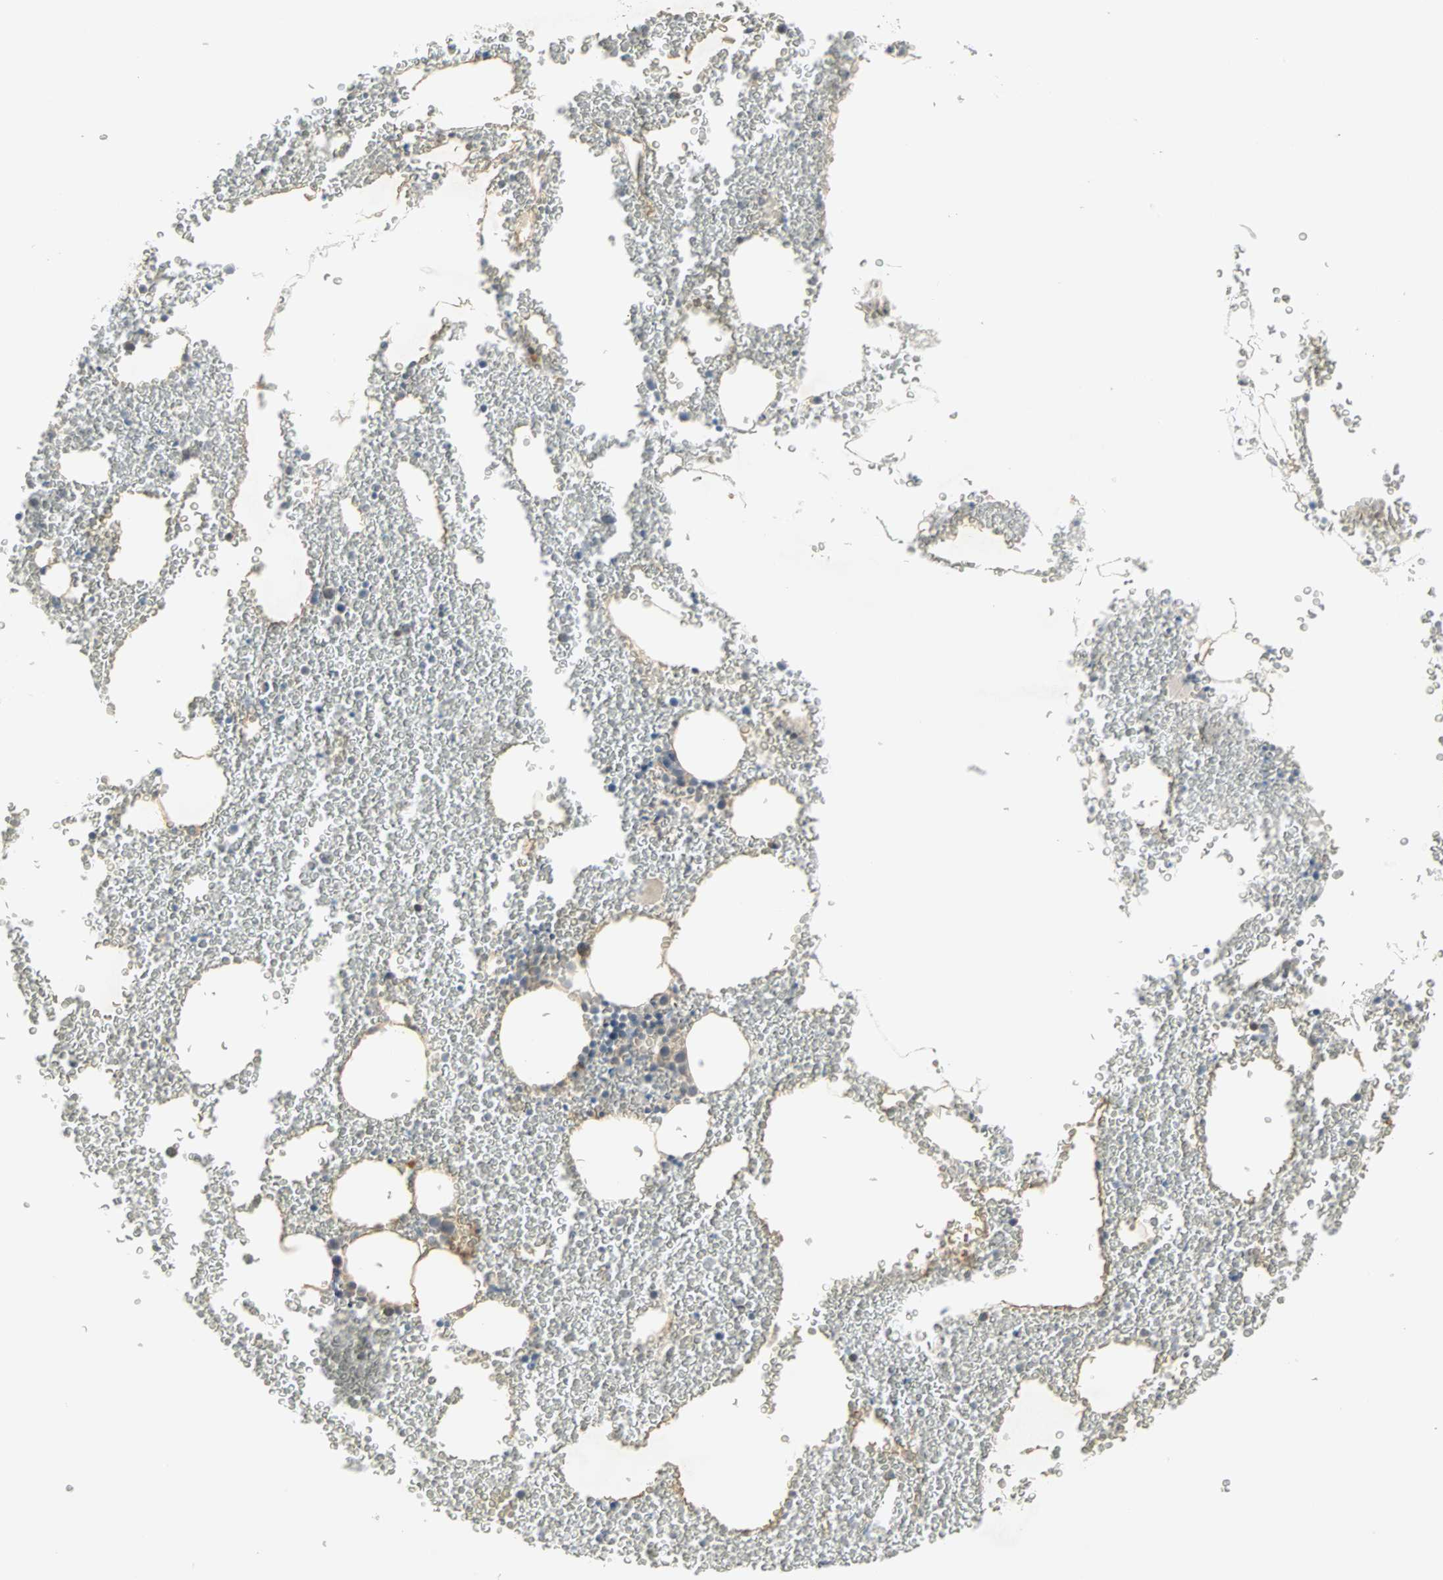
{"staining": {"intensity": "negative", "quantity": "none", "location": "none"}, "tissue": "bone marrow", "cell_type": "Hematopoietic cells", "image_type": "normal", "snomed": [{"axis": "morphology", "description": "Normal tissue, NOS"}, {"axis": "morphology", "description": "Inflammation, NOS"}, {"axis": "topography", "description": "Bone marrow"}], "caption": "Micrograph shows no significant protein staining in hematopoietic cells of benign bone marrow. (DAB (3,3'-diaminobenzidine) immunohistochemistry (IHC) with hematoxylin counter stain).", "gene": "PTPA", "patient": {"sex": "male", "age": 74}}